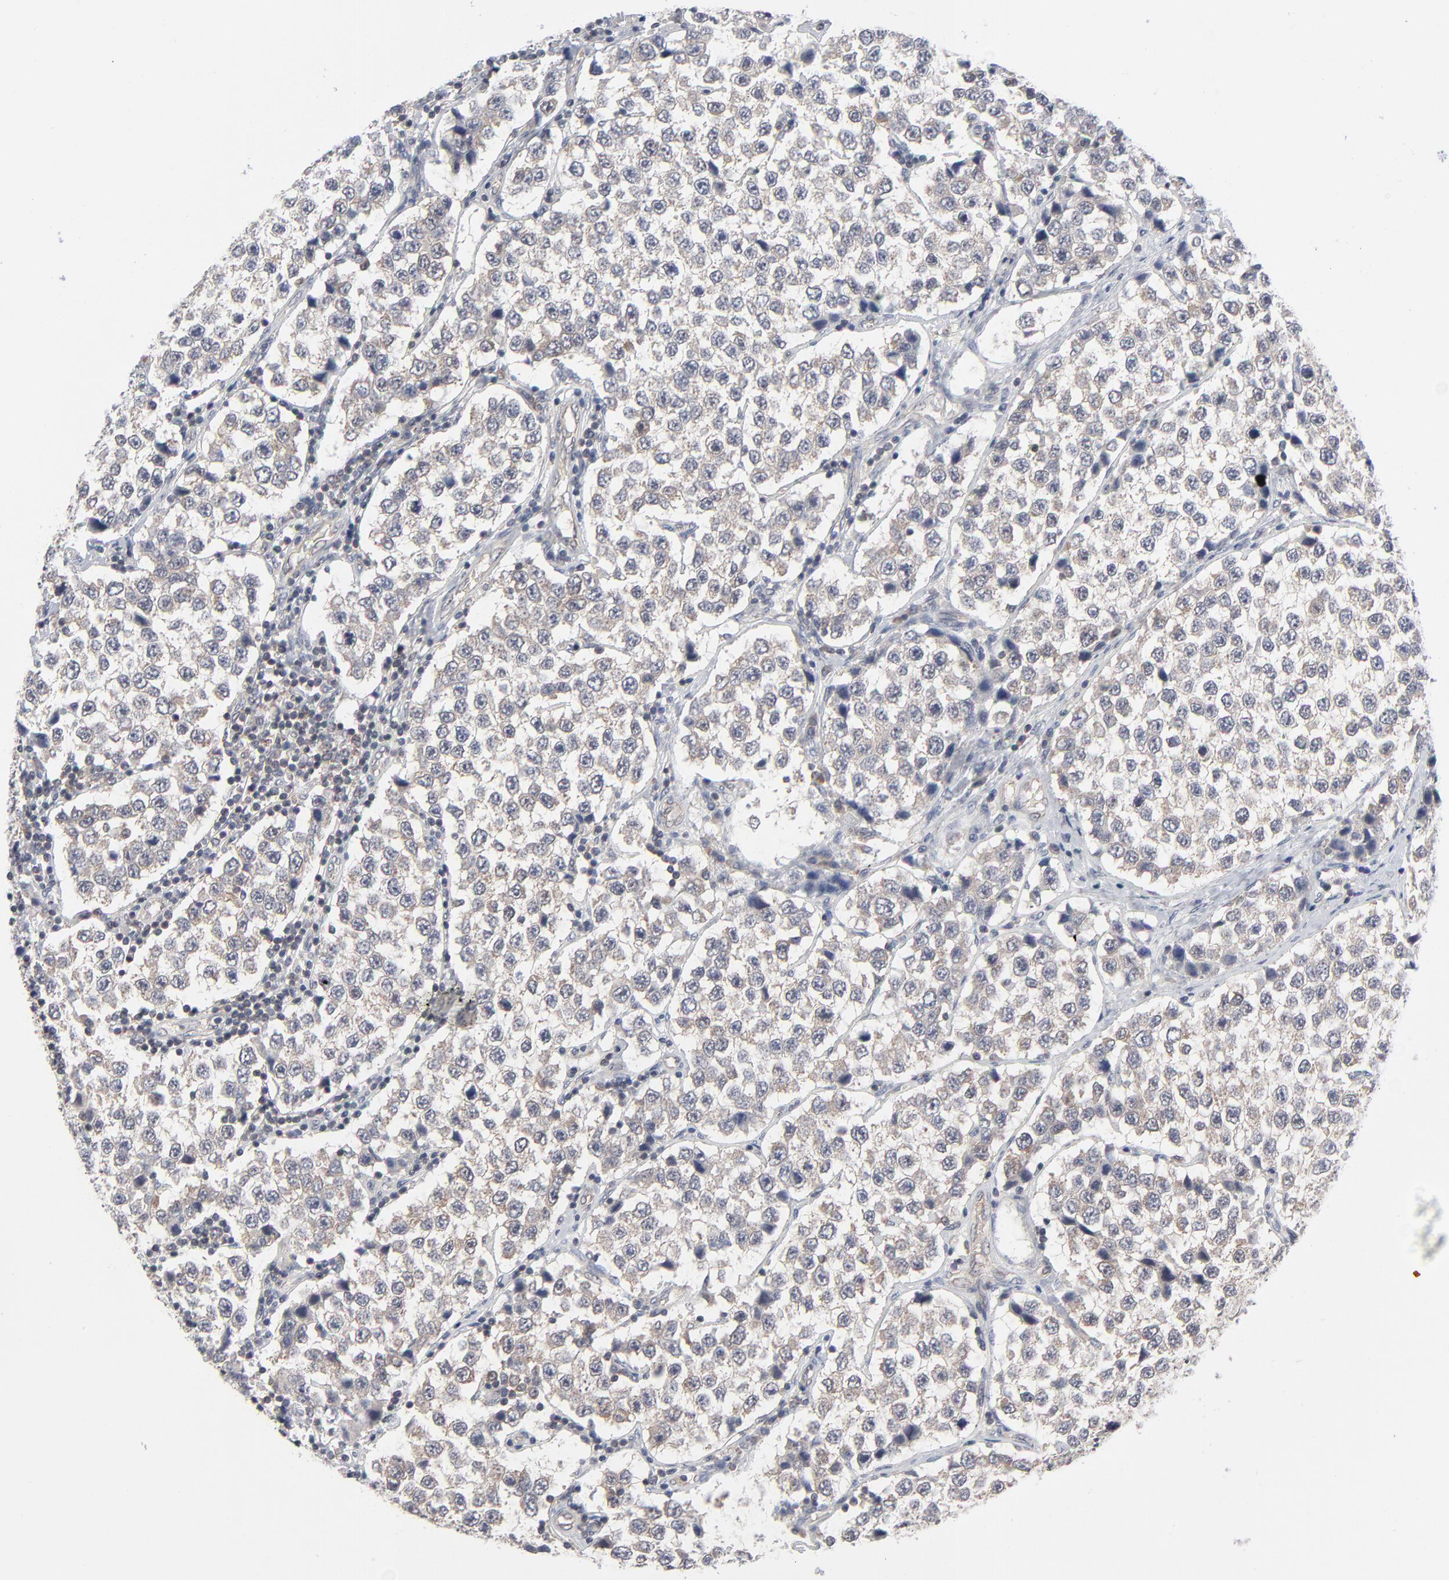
{"staining": {"intensity": "weak", "quantity": "25%-75%", "location": "cytoplasmic/membranous"}, "tissue": "testis cancer", "cell_type": "Tumor cells", "image_type": "cancer", "snomed": [{"axis": "morphology", "description": "Seminoma, NOS"}, {"axis": "topography", "description": "Testis"}], "caption": "IHC histopathology image of neoplastic tissue: human seminoma (testis) stained using immunohistochemistry (IHC) displays low levels of weak protein expression localized specifically in the cytoplasmic/membranous of tumor cells, appearing as a cytoplasmic/membranous brown color.", "gene": "RPS6KB1", "patient": {"sex": "male", "age": 39}}